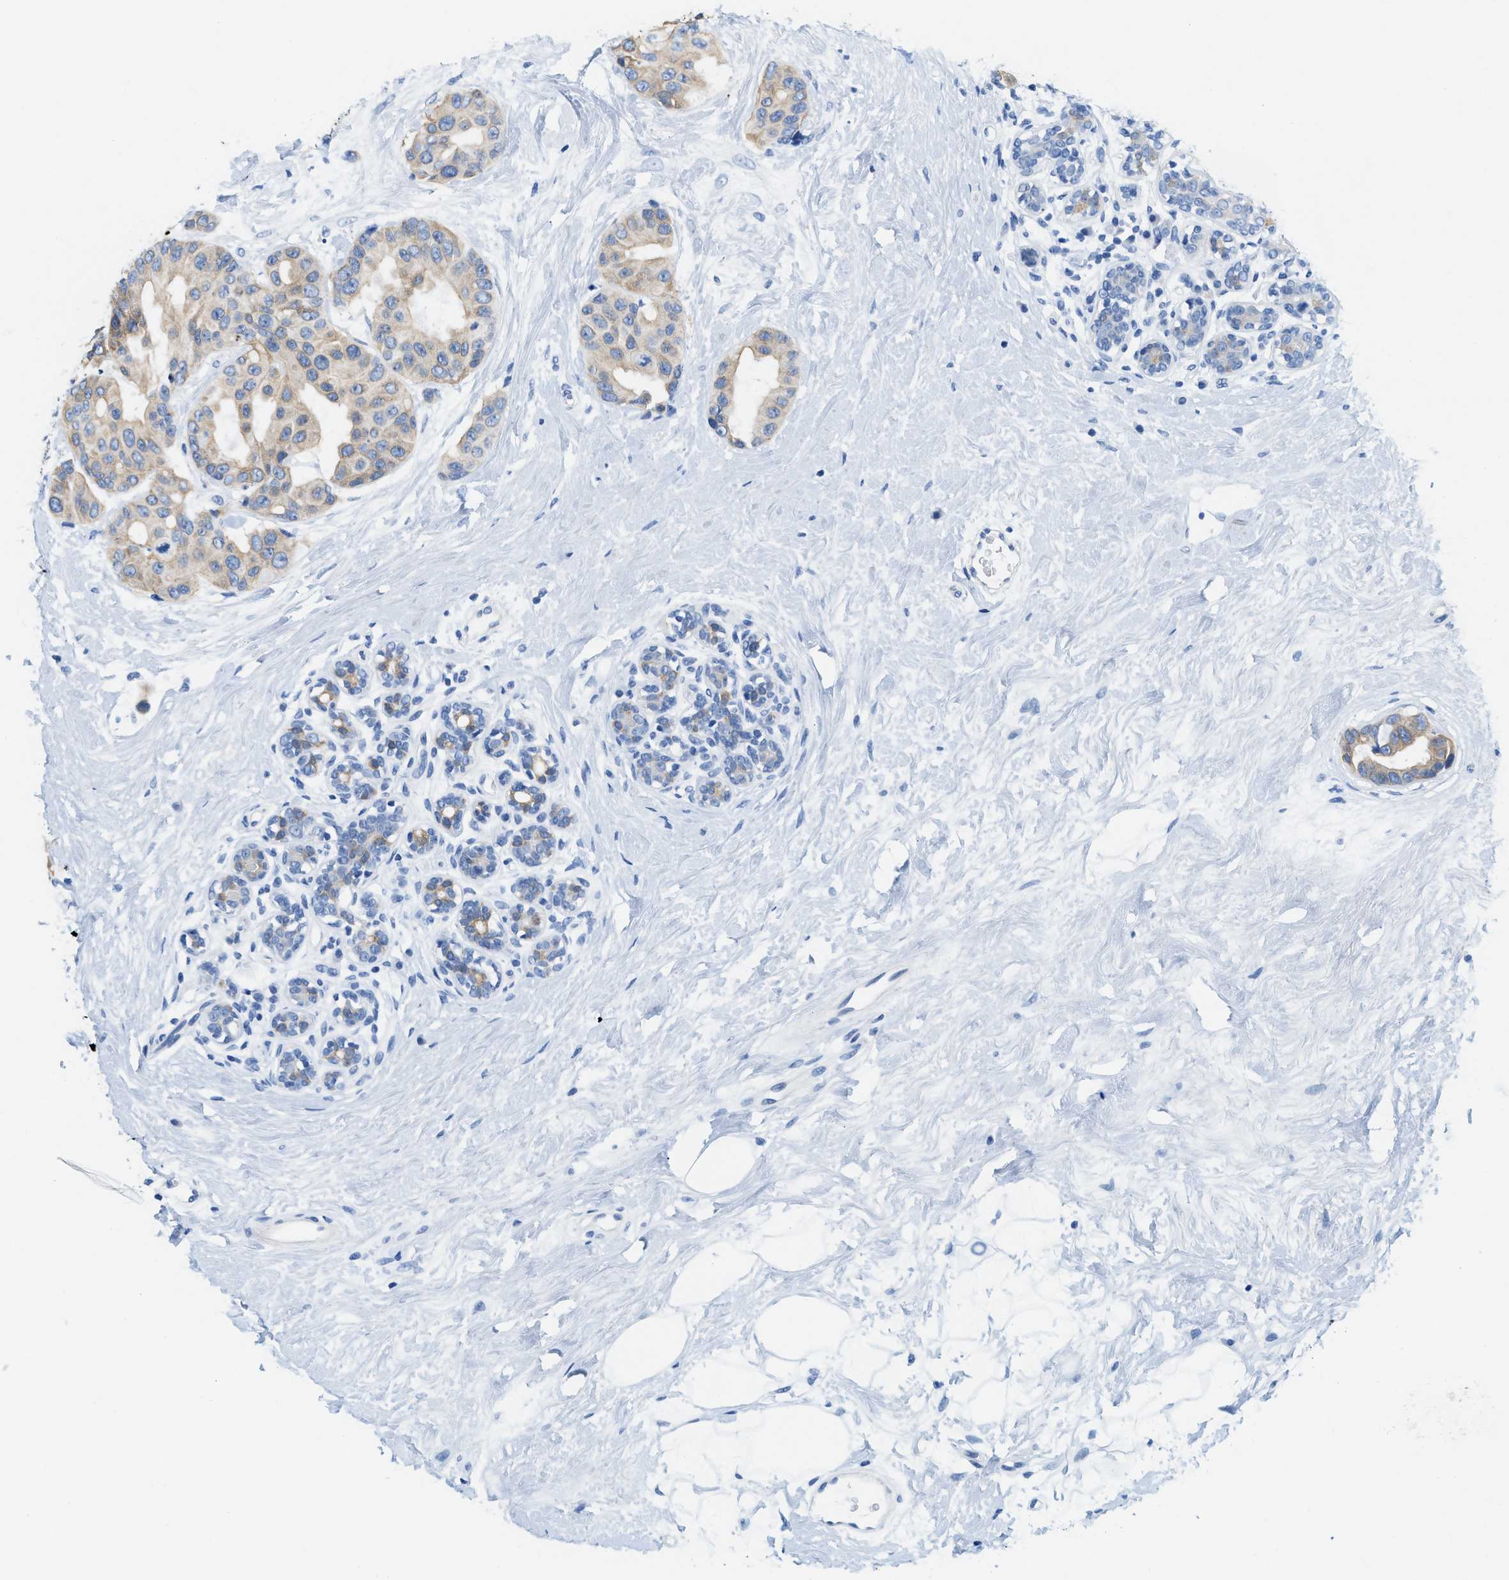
{"staining": {"intensity": "weak", "quantity": "25%-75%", "location": "cytoplasmic/membranous"}, "tissue": "breast cancer", "cell_type": "Tumor cells", "image_type": "cancer", "snomed": [{"axis": "morphology", "description": "Normal tissue, NOS"}, {"axis": "morphology", "description": "Duct carcinoma"}, {"axis": "topography", "description": "Breast"}], "caption": "Protein expression analysis of human intraductal carcinoma (breast) reveals weak cytoplasmic/membranous staining in approximately 25%-75% of tumor cells.", "gene": "BPGM", "patient": {"sex": "female", "age": 39}}